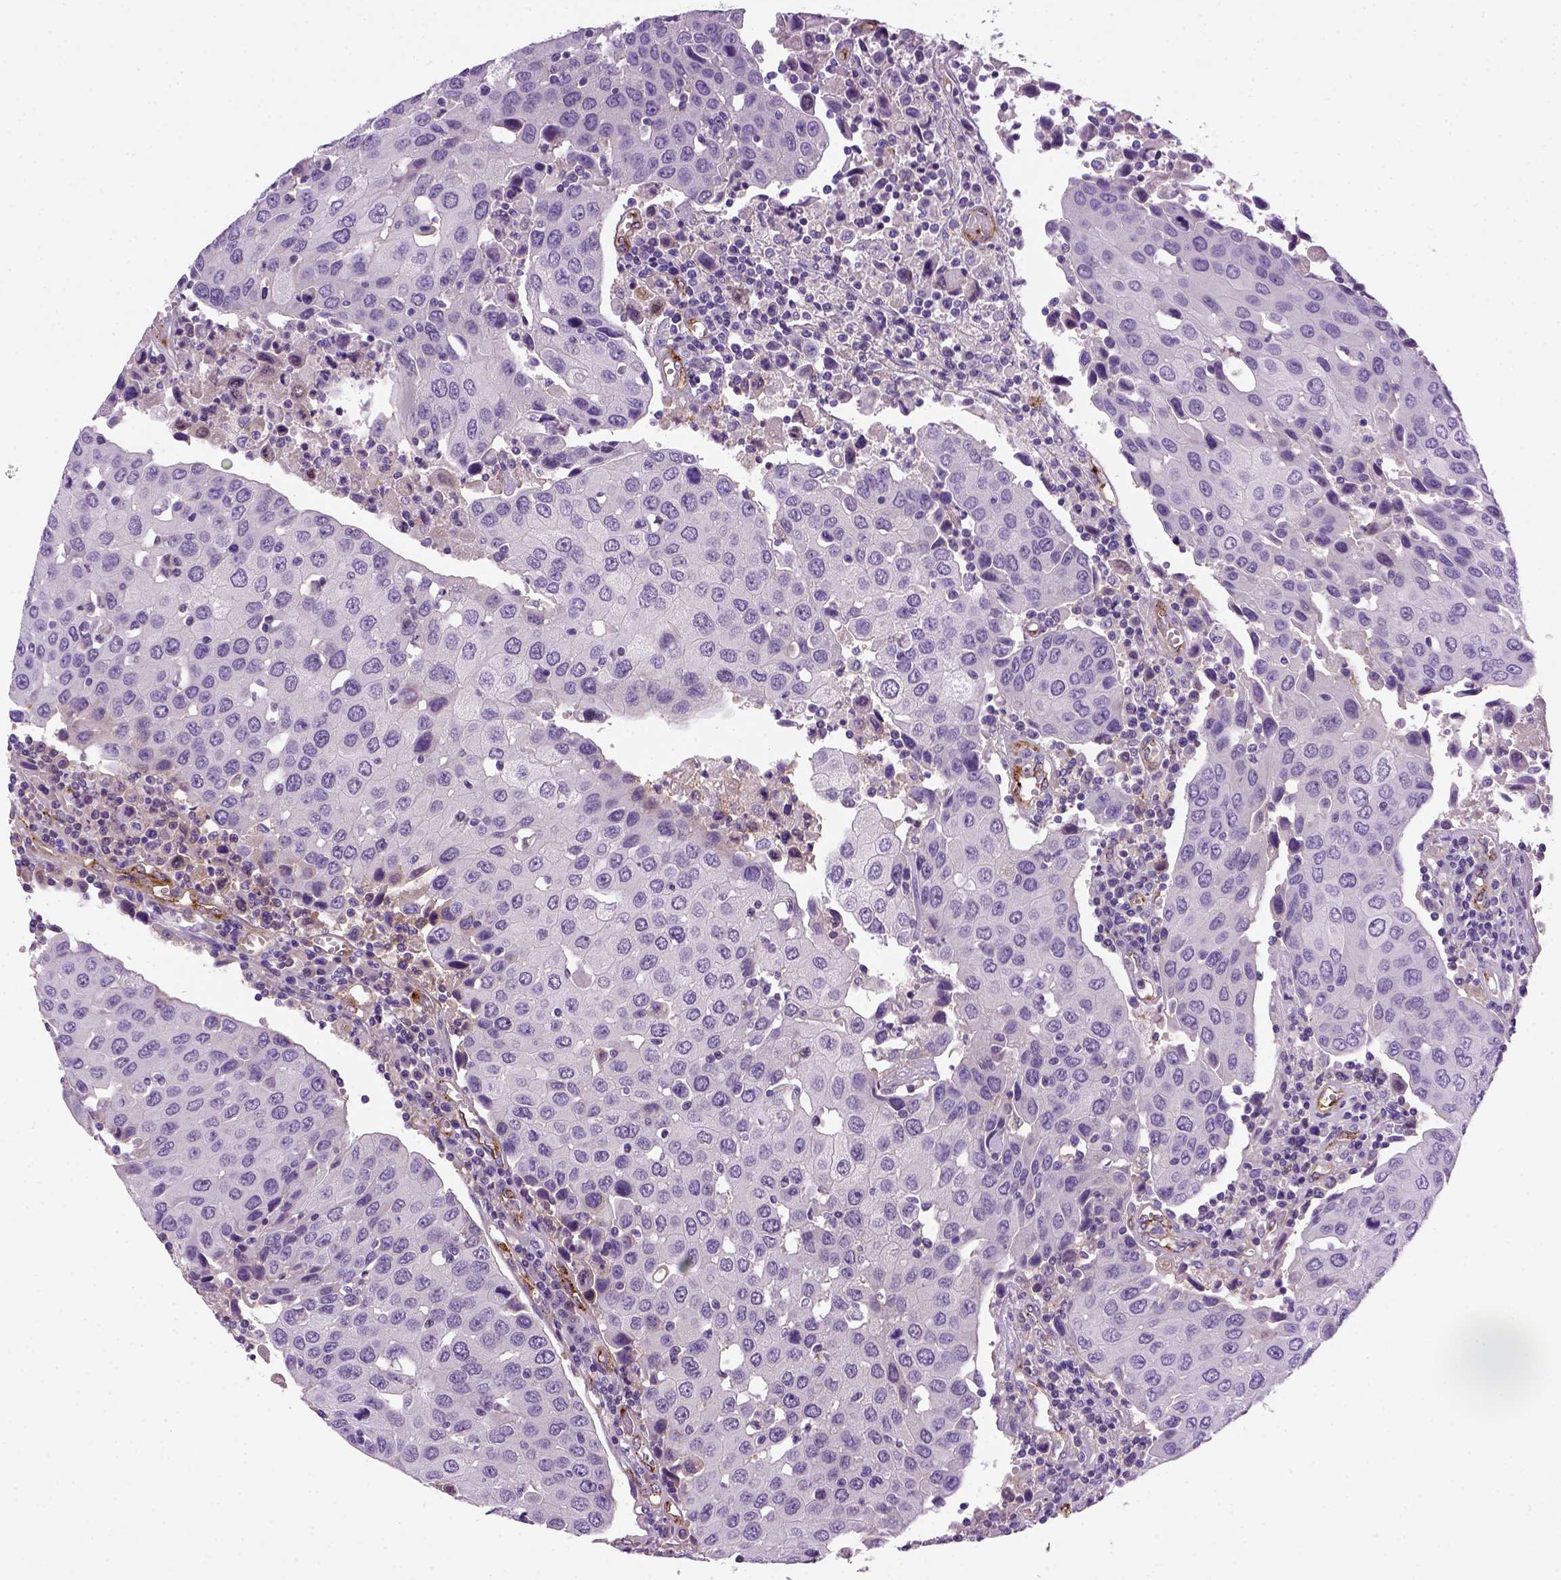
{"staining": {"intensity": "negative", "quantity": "none", "location": "none"}, "tissue": "urothelial cancer", "cell_type": "Tumor cells", "image_type": "cancer", "snomed": [{"axis": "morphology", "description": "Urothelial carcinoma, High grade"}, {"axis": "topography", "description": "Urinary bladder"}], "caption": "The histopathology image shows no significant positivity in tumor cells of urothelial cancer.", "gene": "VWF", "patient": {"sex": "female", "age": 85}}